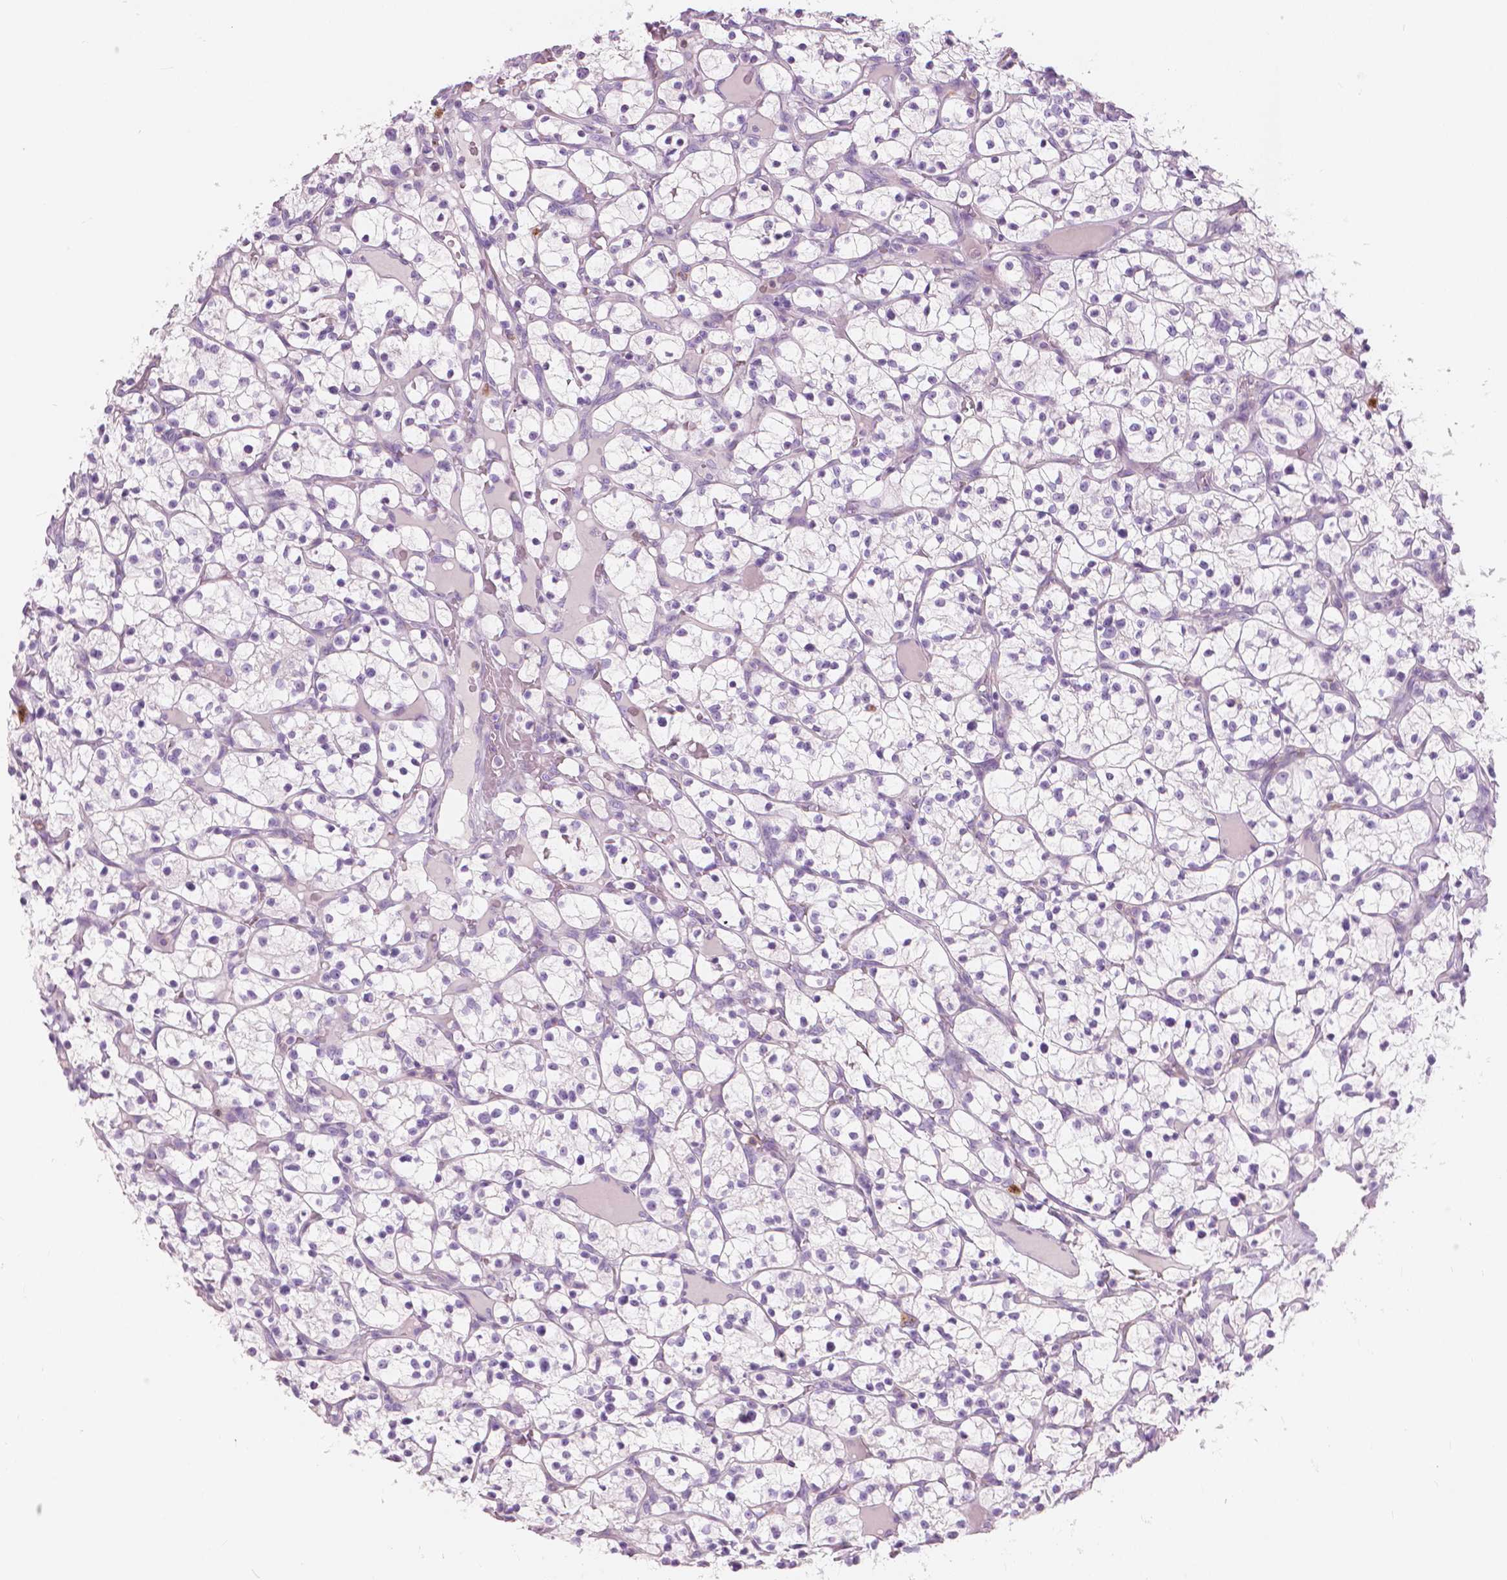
{"staining": {"intensity": "negative", "quantity": "none", "location": "none"}, "tissue": "renal cancer", "cell_type": "Tumor cells", "image_type": "cancer", "snomed": [{"axis": "morphology", "description": "Adenocarcinoma, NOS"}, {"axis": "topography", "description": "Kidney"}], "caption": "DAB (3,3'-diaminobenzidine) immunohistochemical staining of human renal adenocarcinoma reveals no significant staining in tumor cells.", "gene": "CXCR2", "patient": {"sex": "female", "age": 64}}